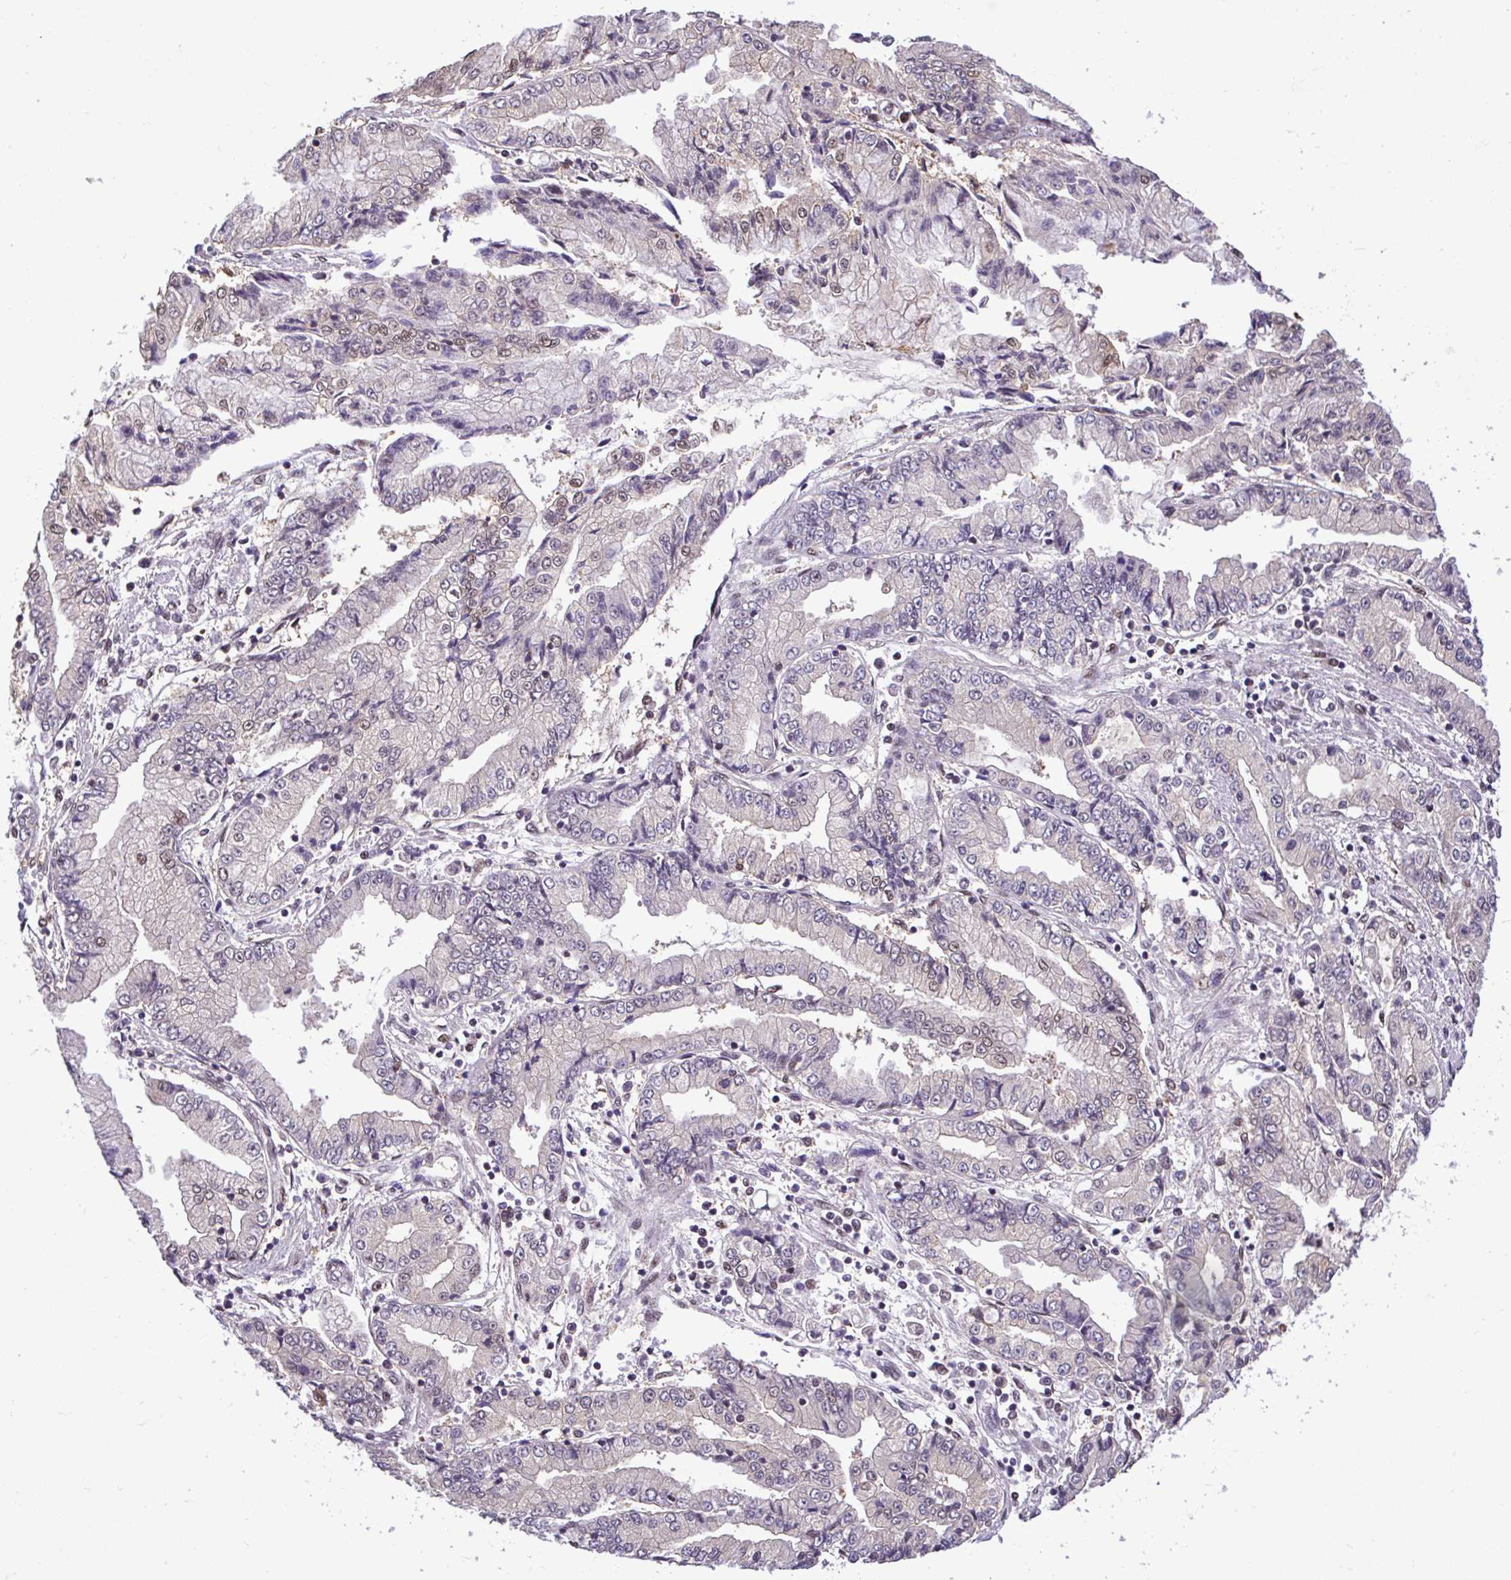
{"staining": {"intensity": "moderate", "quantity": "<25%", "location": "nuclear"}, "tissue": "stomach cancer", "cell_type": "Tumor cells", "image_type": "cancer", "snomed": [{"axis": "morphology", "description": "Adenocarcinoma, NOS"}, {"axis": "topography", "description": "Stomach, upper"}], "caption": "This is an image of immunohistochemistry staining of stomach adenocarcinoma, which shows moderate staining in the nuclear of tumor cells.", "gene": "GLIS3", "patient": {"sex": "female", "age": 74}}